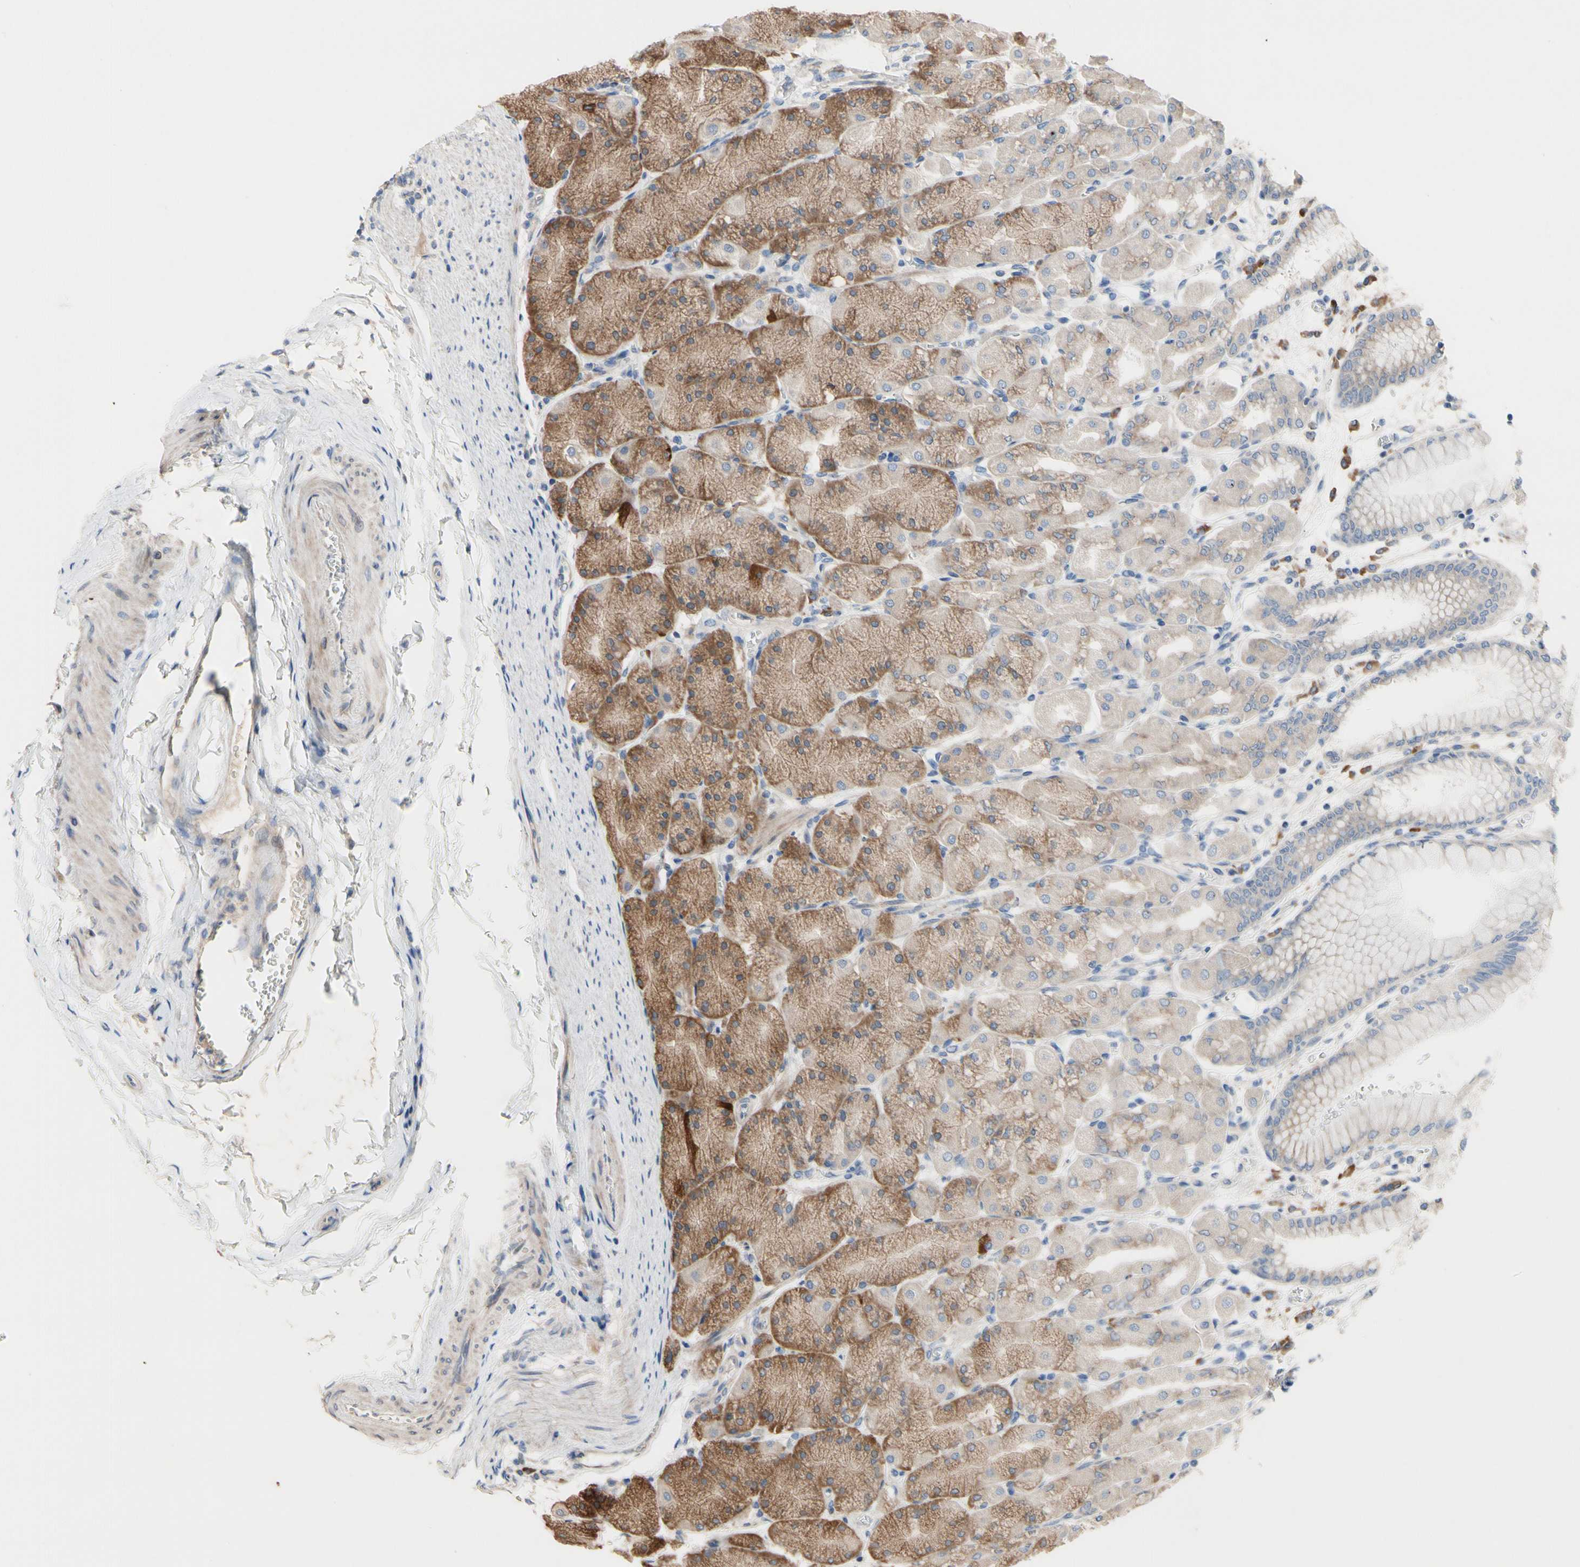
{"staining": {"intensity": "moderate", "quantity": "25%-75%", "location": "cytoplasmic/membranous"}, "tissue": "stomach", "cell_type": "Glandular cells", "image_type": "normal", "snomed": [{"axis": "morphology", "description": "Normal tissue, NOS"}, {"axis": "topography", "description": "Stomach, upper"}], "caption": "Immunohistochemistry (IHC) of normal human stomach shows medium levels of moderate cytoplasmic/membranous expression in about 25%-75% of glandular cells.", "gene": "TTC14", "patient": {"sex": "female", "age": 56}}